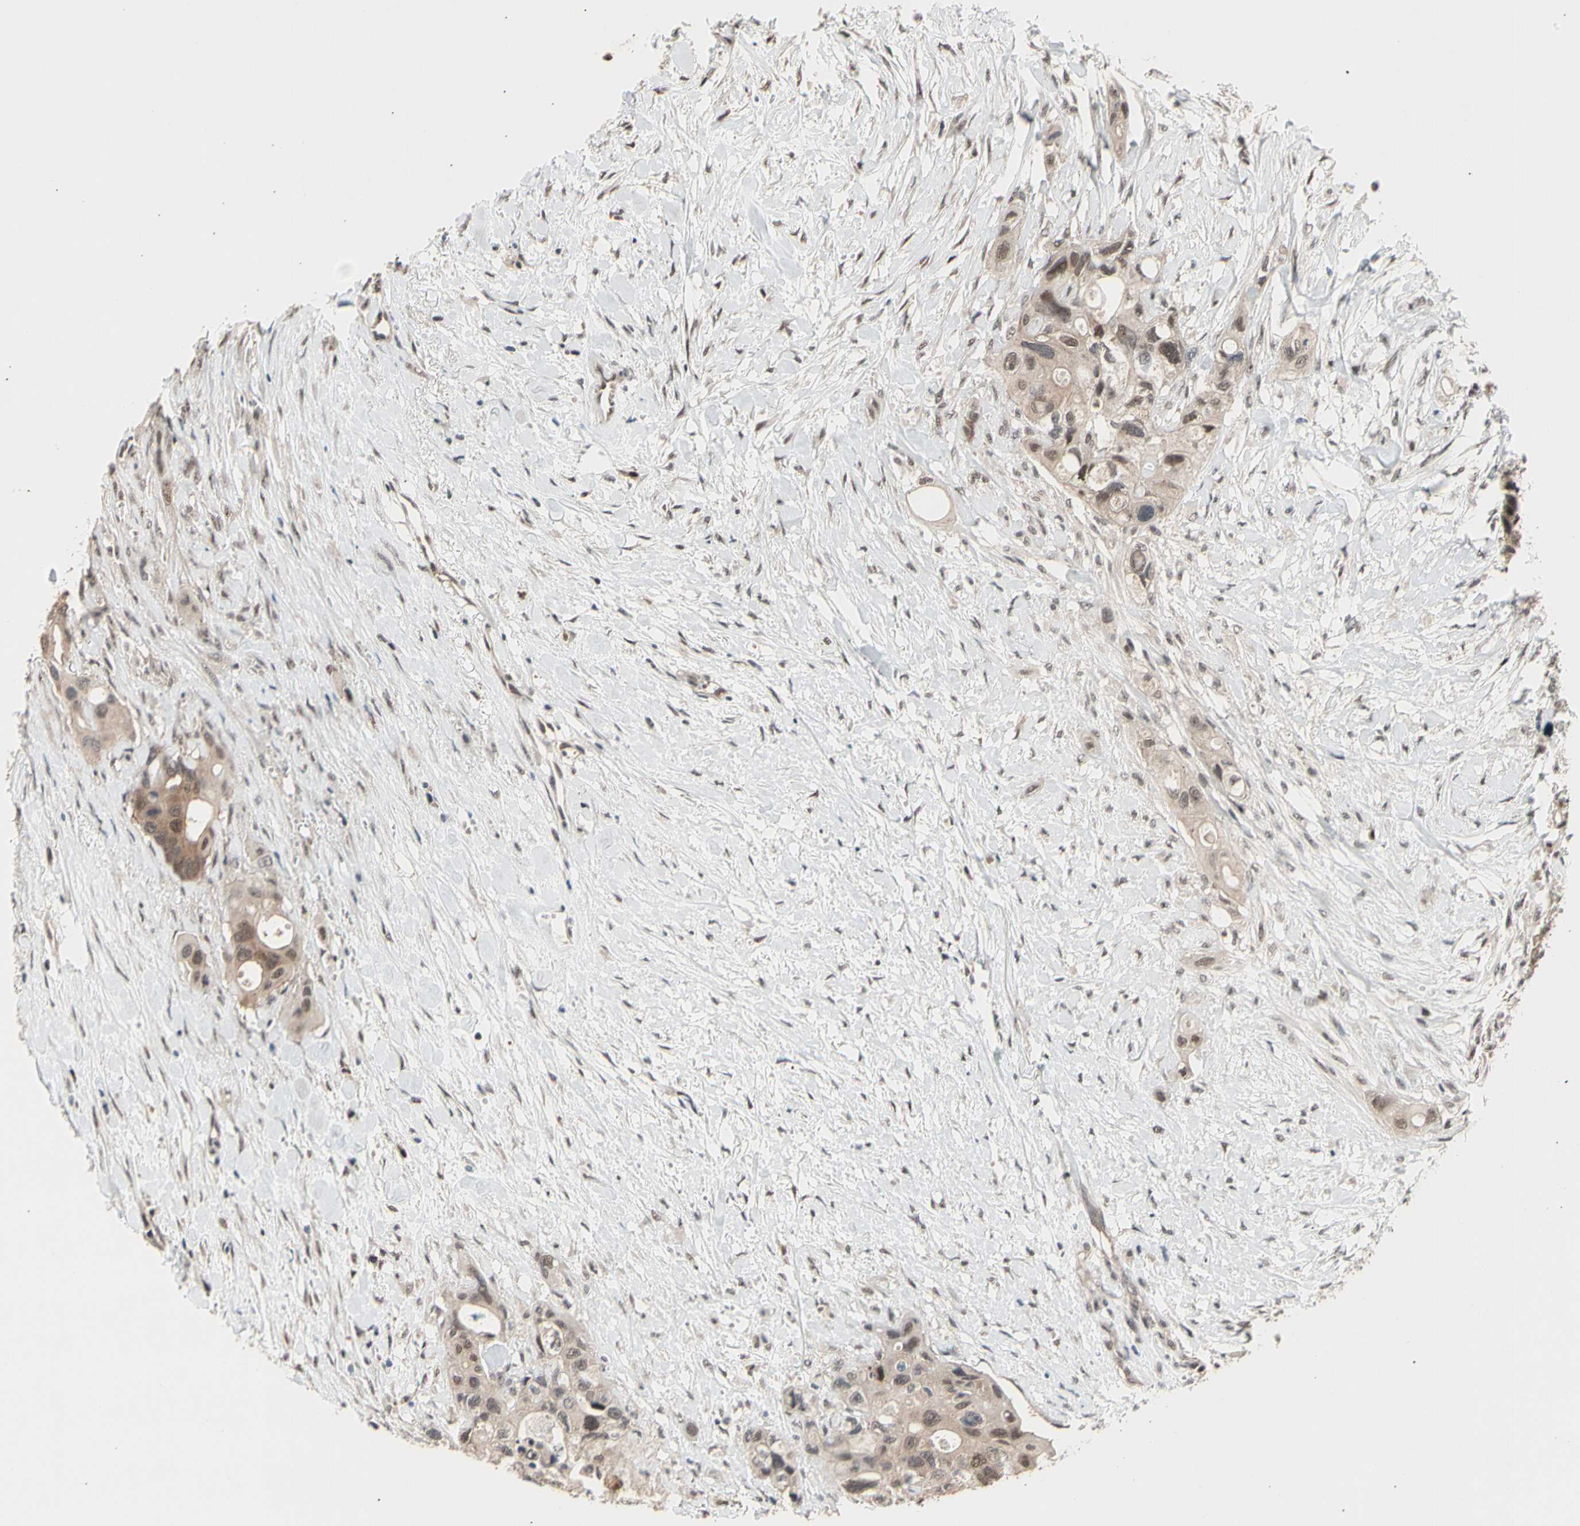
{"staining": {"intensity": "weak", "quantity": ">75%", "location": "cytoplasmic/membranous,nuclear"}, "tissue": "colorectal cancer", "cell_type": "Tumor cells", "image_type": "cancer", "snomed": [{"axis": "morphology", "description": "Adenocarcinoma, NOS"}, {"axis": "topography", "description": "Colon"}], "caption": "Weak cytoplasmic/membranous and nuclear protein expression is identified in about >75% of tumor cells in colorectal cancer (adenocarcinoma).", "gene": "NGEF", "patient": {"sex": "female", "age": 57}}